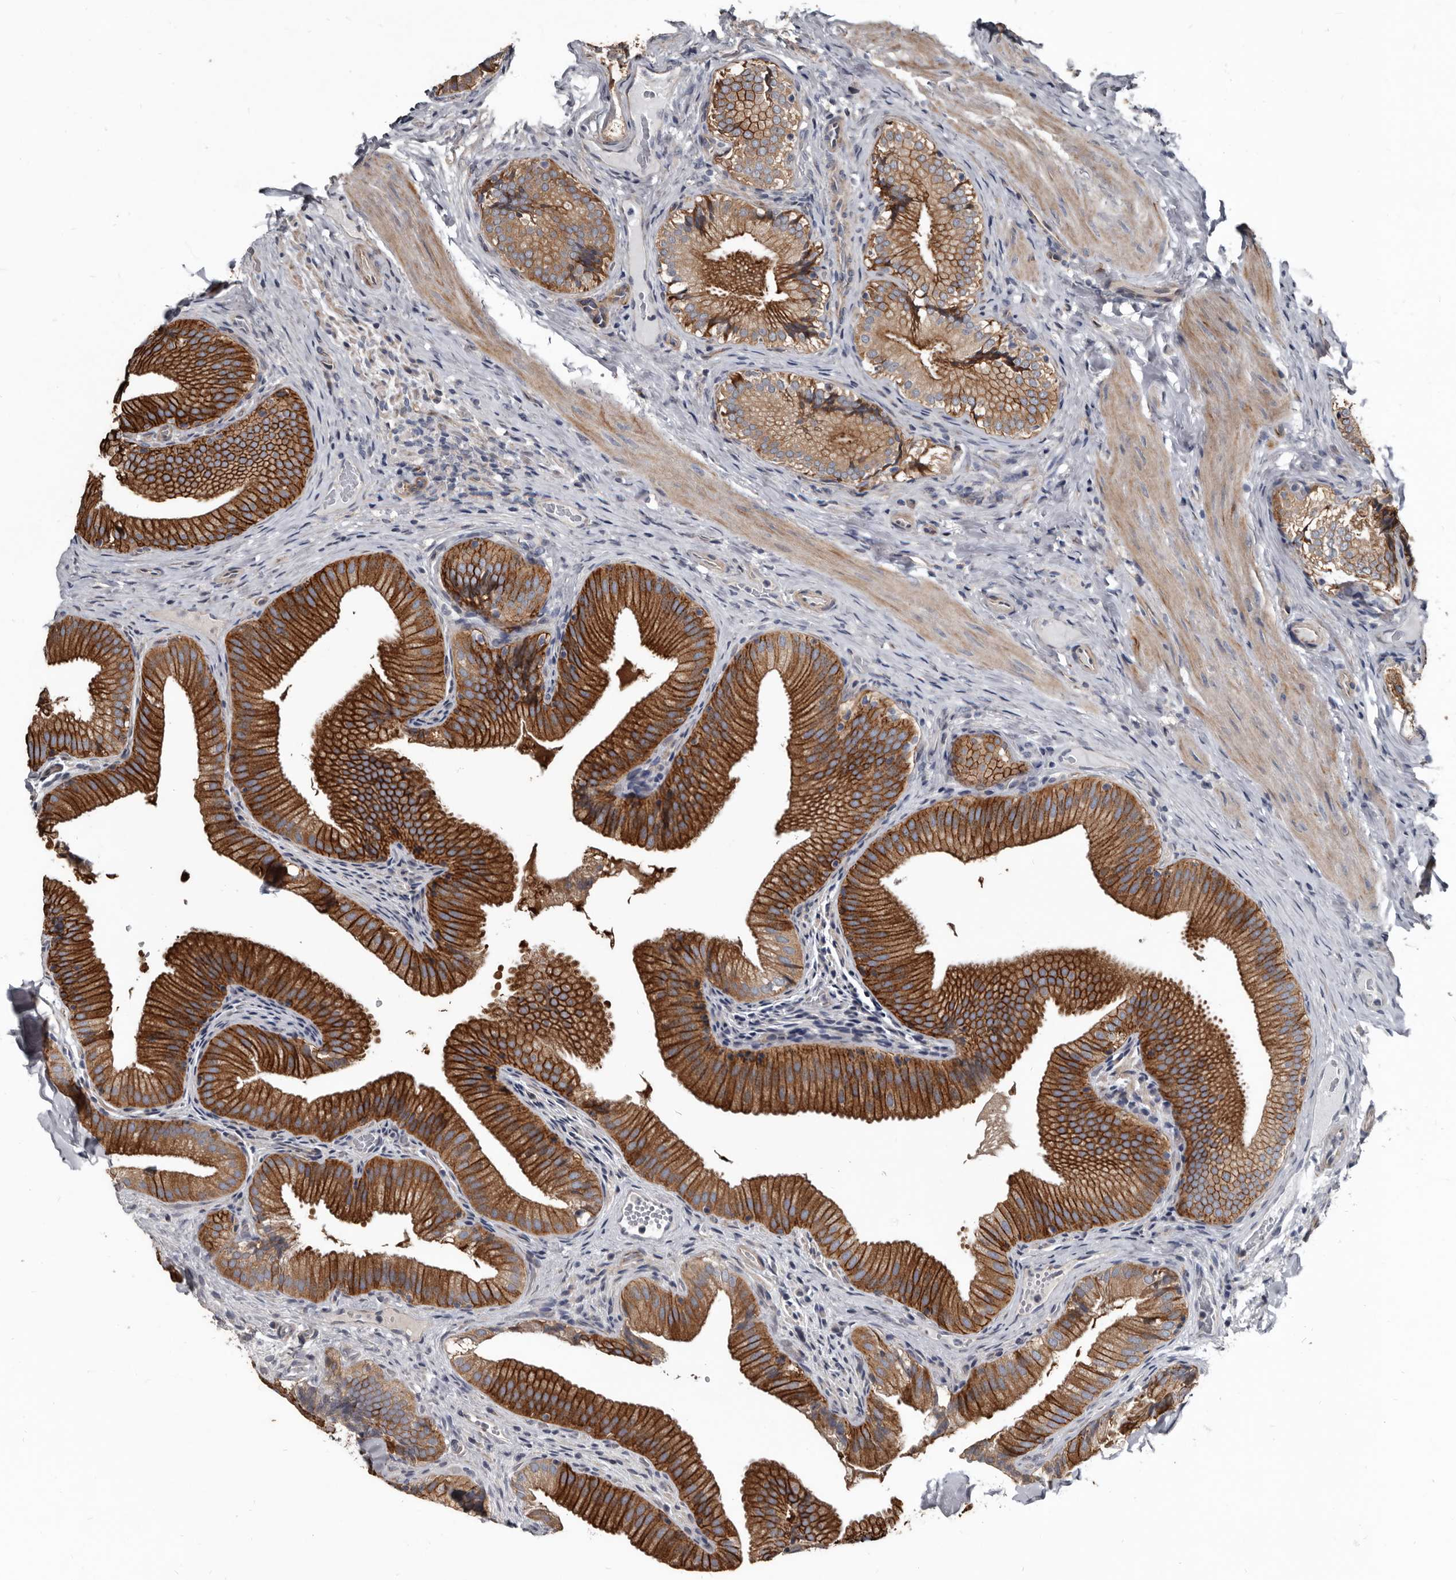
{"staining": {"intensity": "strong", "quantity": ">75%", "location": "cytoplasmic/membranous"}, "tissue": "gallbladder", "cell_type": "Glandular cells", "image_type": "normal", "snomed": [{"axis": "morphology", "description": "Normal tissue, NOS"}, {"axis": "topography", "description": "Gallbladder"}], "caption": "Protein expression analysis of normal gallbladder displays strong cytoplasmic/membranous staining in about >75% of glandular cells.", "gene": "DHPS", "patient": {"sex": "female", "age": 30}}